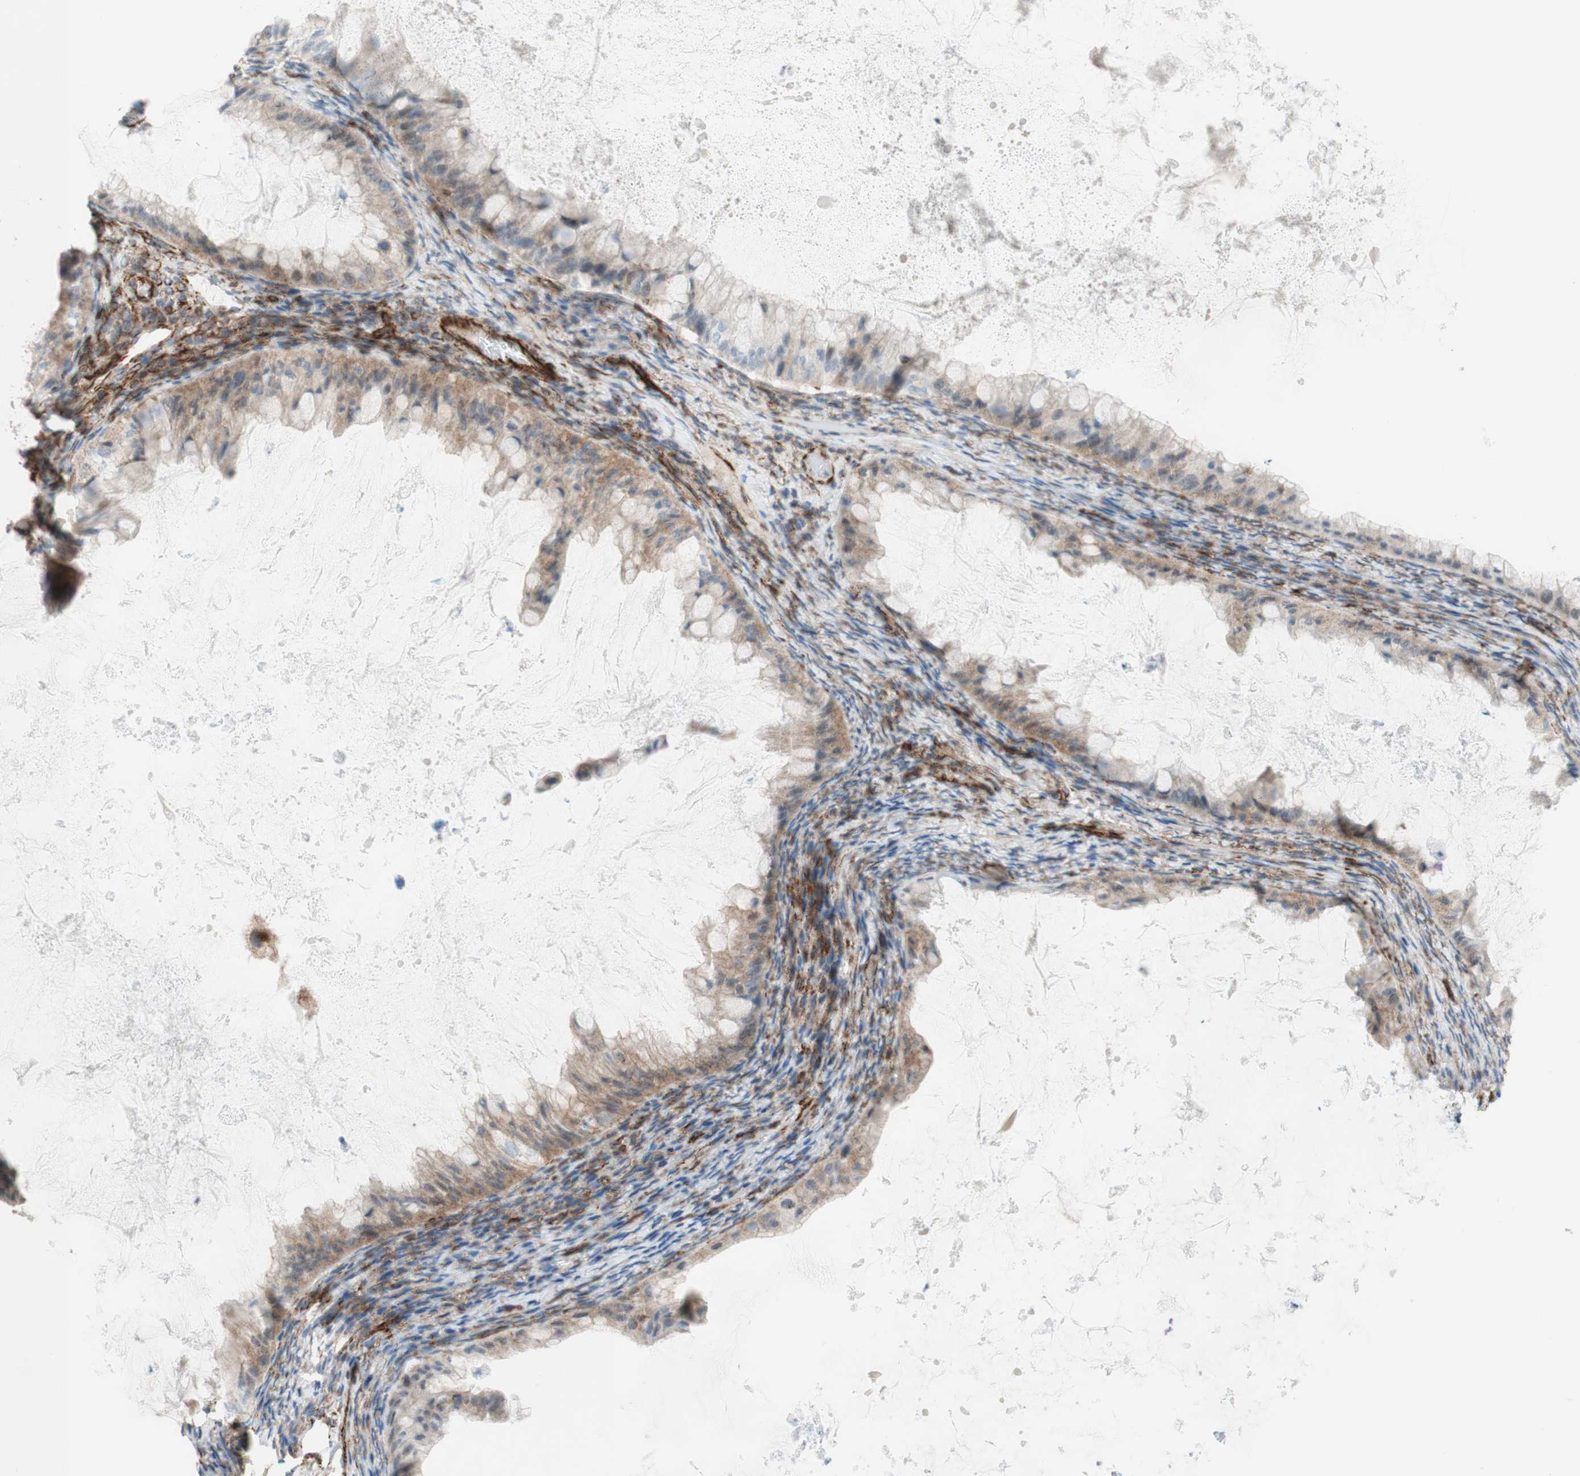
{"staining": {"intensity": "moderate", "quantity": ">75%", "location": "cytoplasmic/membranous"}, "tissue": "ovarian cancer", "cell_type": "Tumor cells", "image_type": "cancer", "snomed": [{"axis": "morphology", "description": "Cystadenocarcinoma, mucinous, NOS"}, {"axis": "topography", "description": "Ovary"}], "caption": "The immunohistochemical stain highlights moderate cytoplasmic/membranous staining in tumor cells of mucinous cystadenocarcinoma (ovarian) tissue.", "gene": "POU2AF1", "patient": {"sex": "female", "age": 61}}